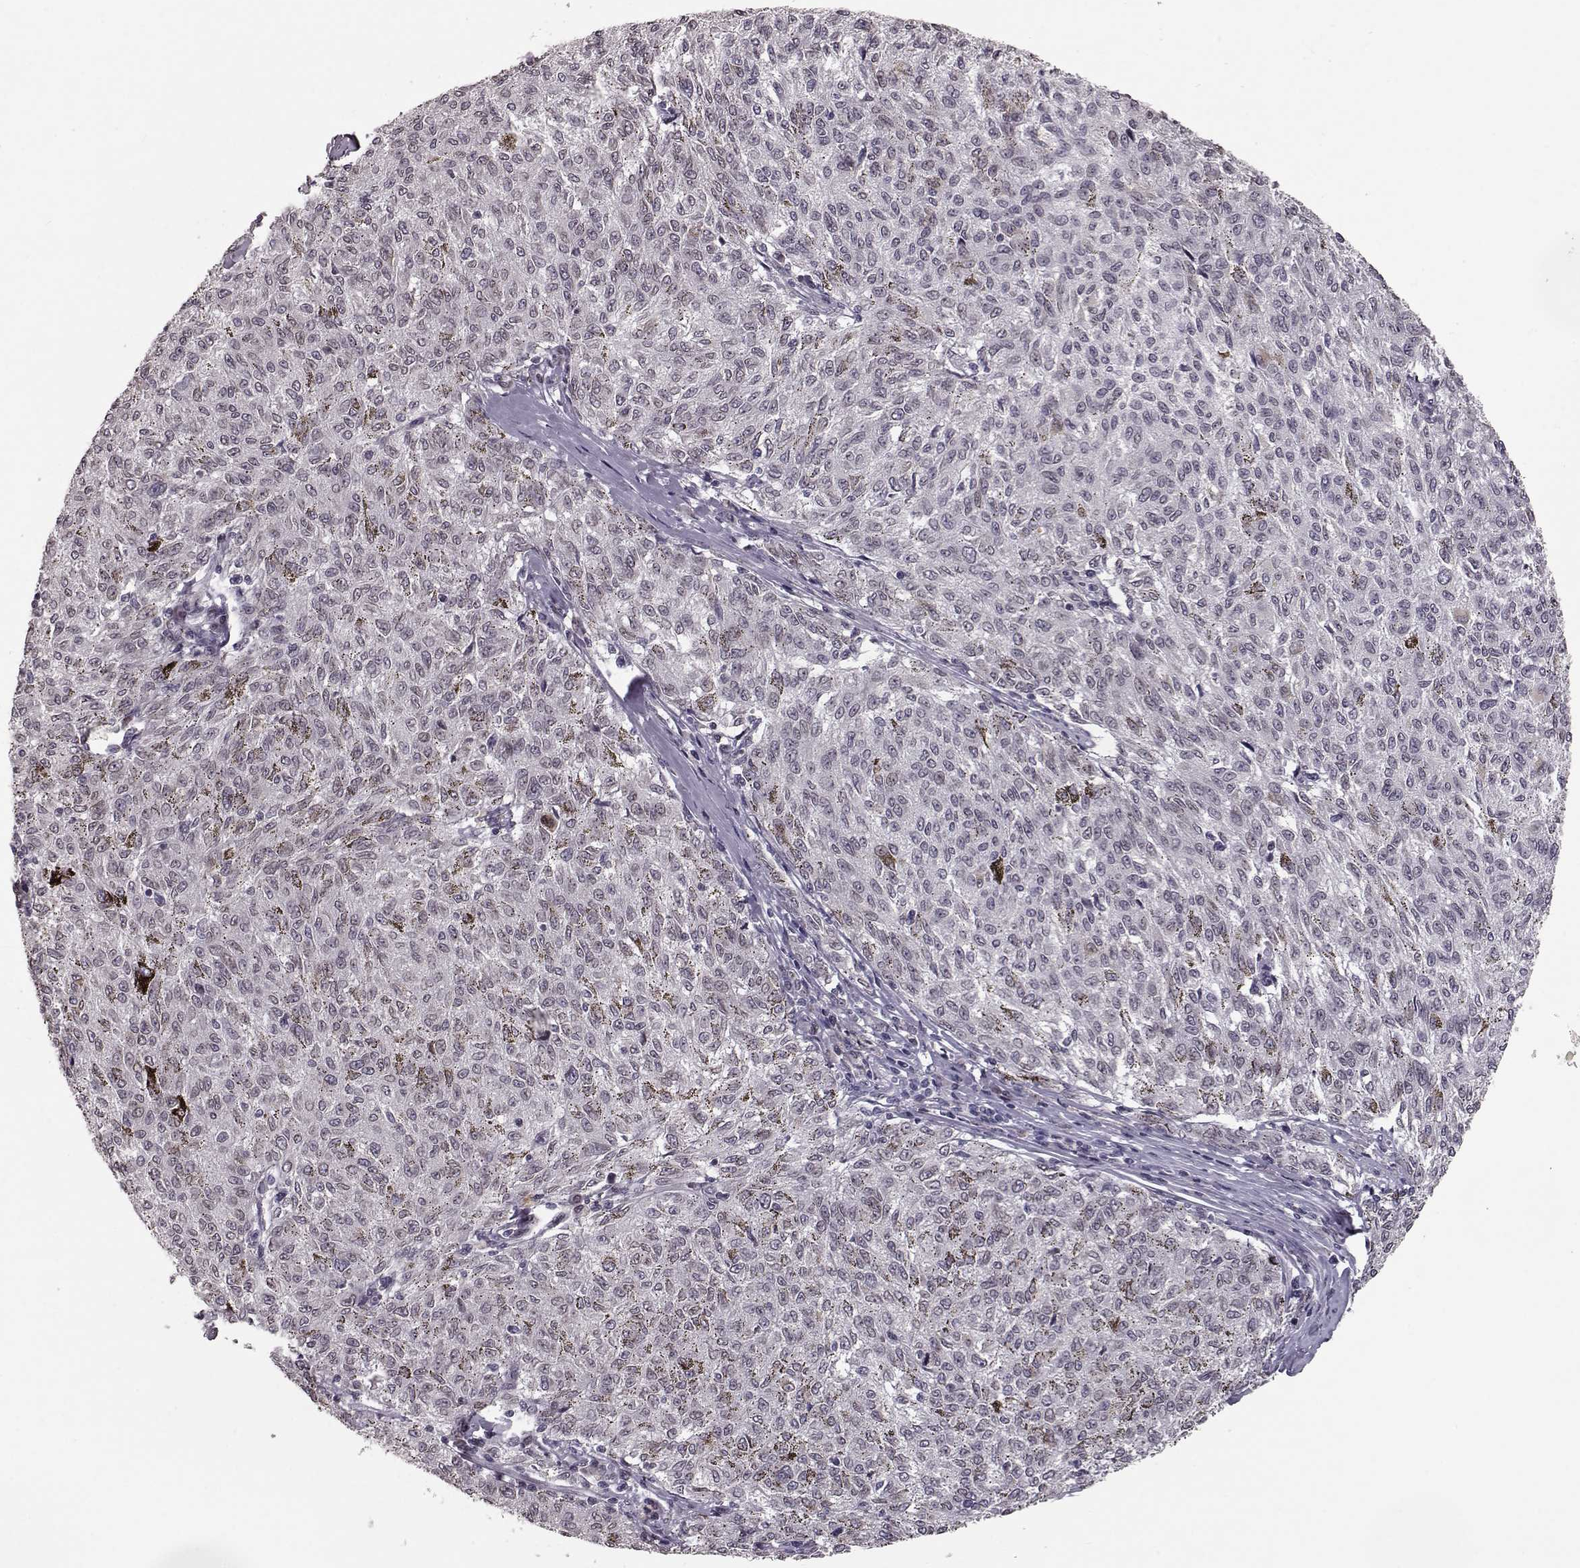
{"staining": {"intensity": "negative", "quantity": "none", "location": "none"}, "tissue": "melanoma", "cell_type": "Tumor cells", "image_type": "cancer", "snomed": [{"axis": "morphology", "description": "Malignant melanoma, NOS"}, {"axis": "topography", "description": "Skin"}], "caption": "Melanoma stained for a protein using immunohistochemistry reveals no staining tumor cells.", "gene": "NUP37", "patient": {"sex": "female", "age": 72}}